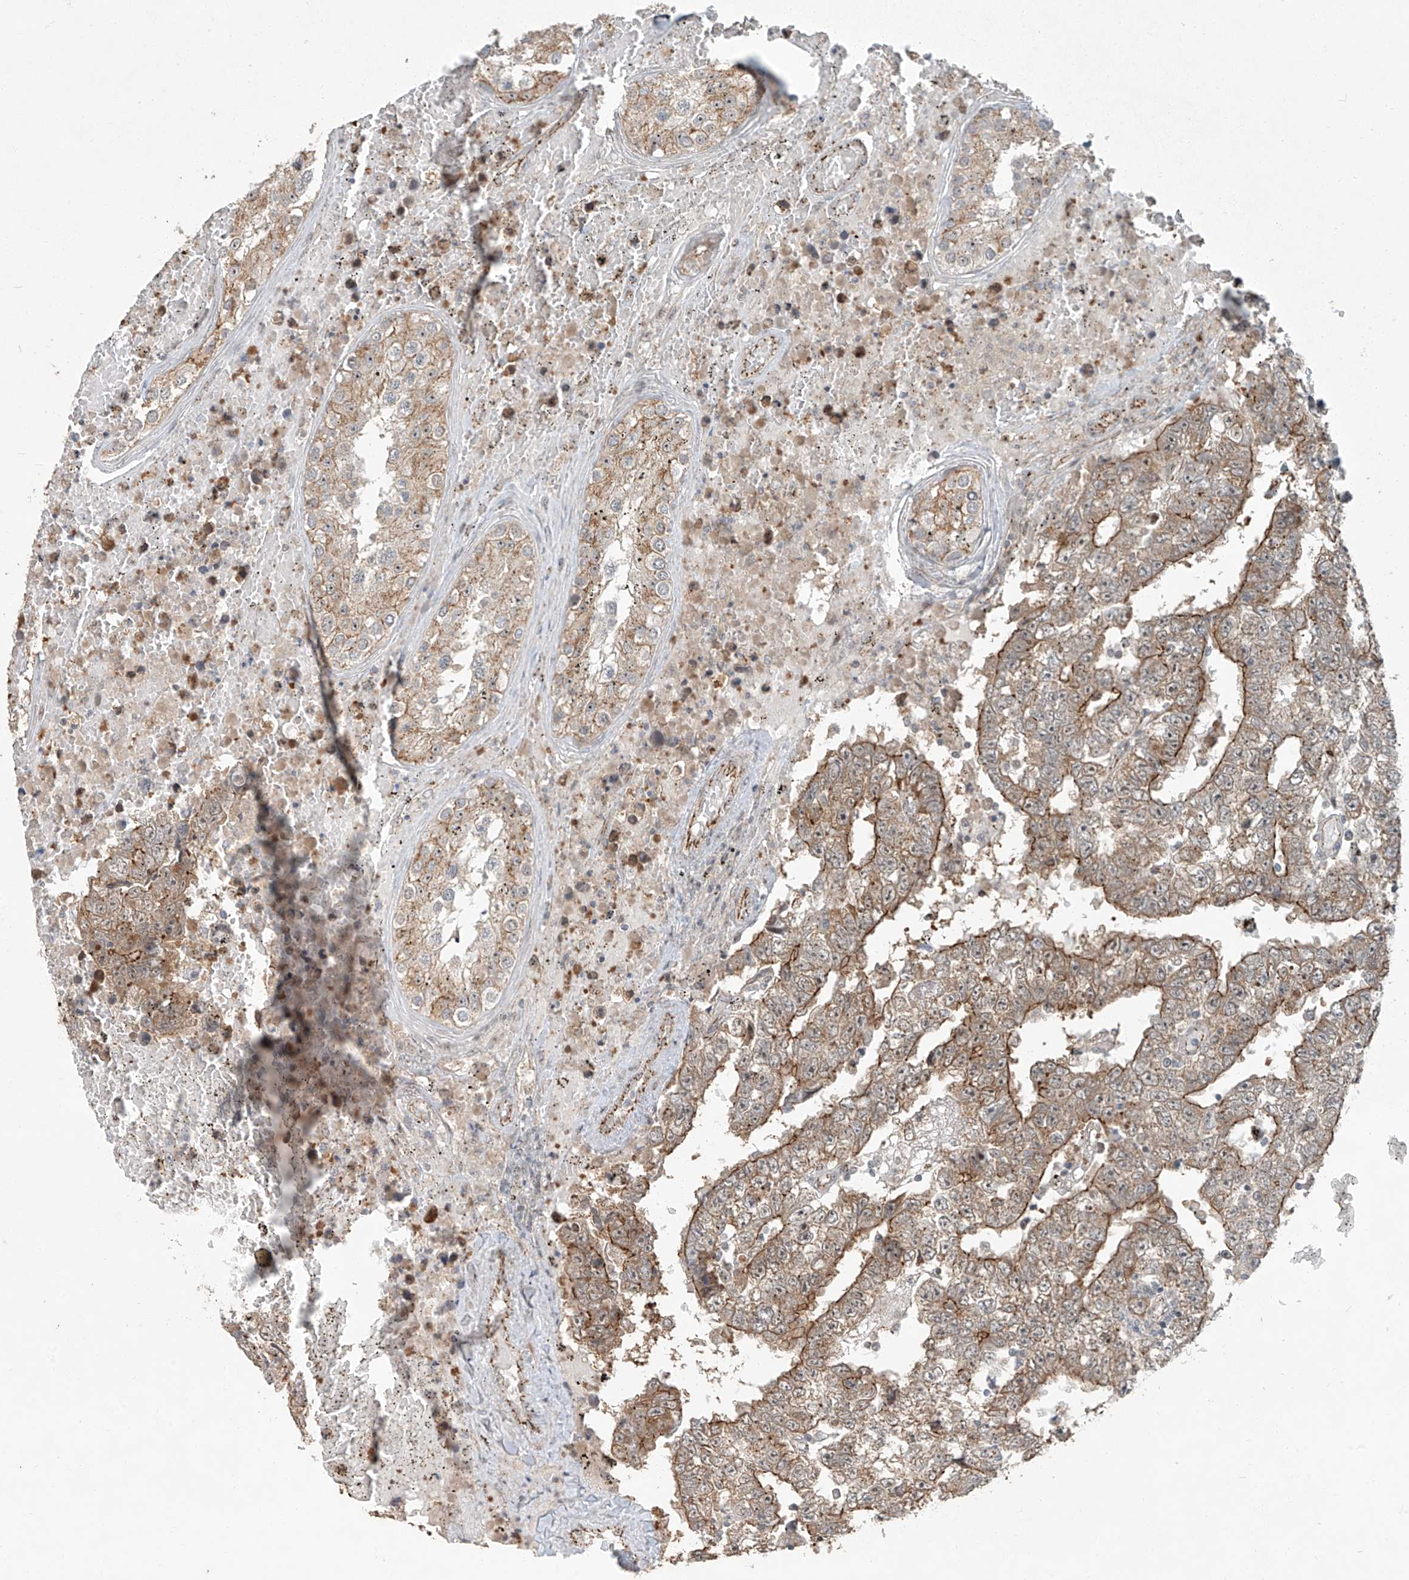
{"staining": {"intensity": "moderate", "quantity": ">75%", "location": "cytoplasmic/membranous"}, "tissue": "testis cancer", "cell_type": "Tumor cells", "image_type": "cancer", "snomed": [{"axis": "morphology", "description": "Carcinoma, Embryonal, NOS"}, {"axis": "topography", "description": "Testis"}], "caption": "This is an image of immunohistochemistry (IHC) staining of embryonal carcinoma (testis), which shows moderate staining in the cytoplasmic/membranous of tumor cells.", "gene": "ZNF16", "patient": {"sex": "male", "age": 25}}